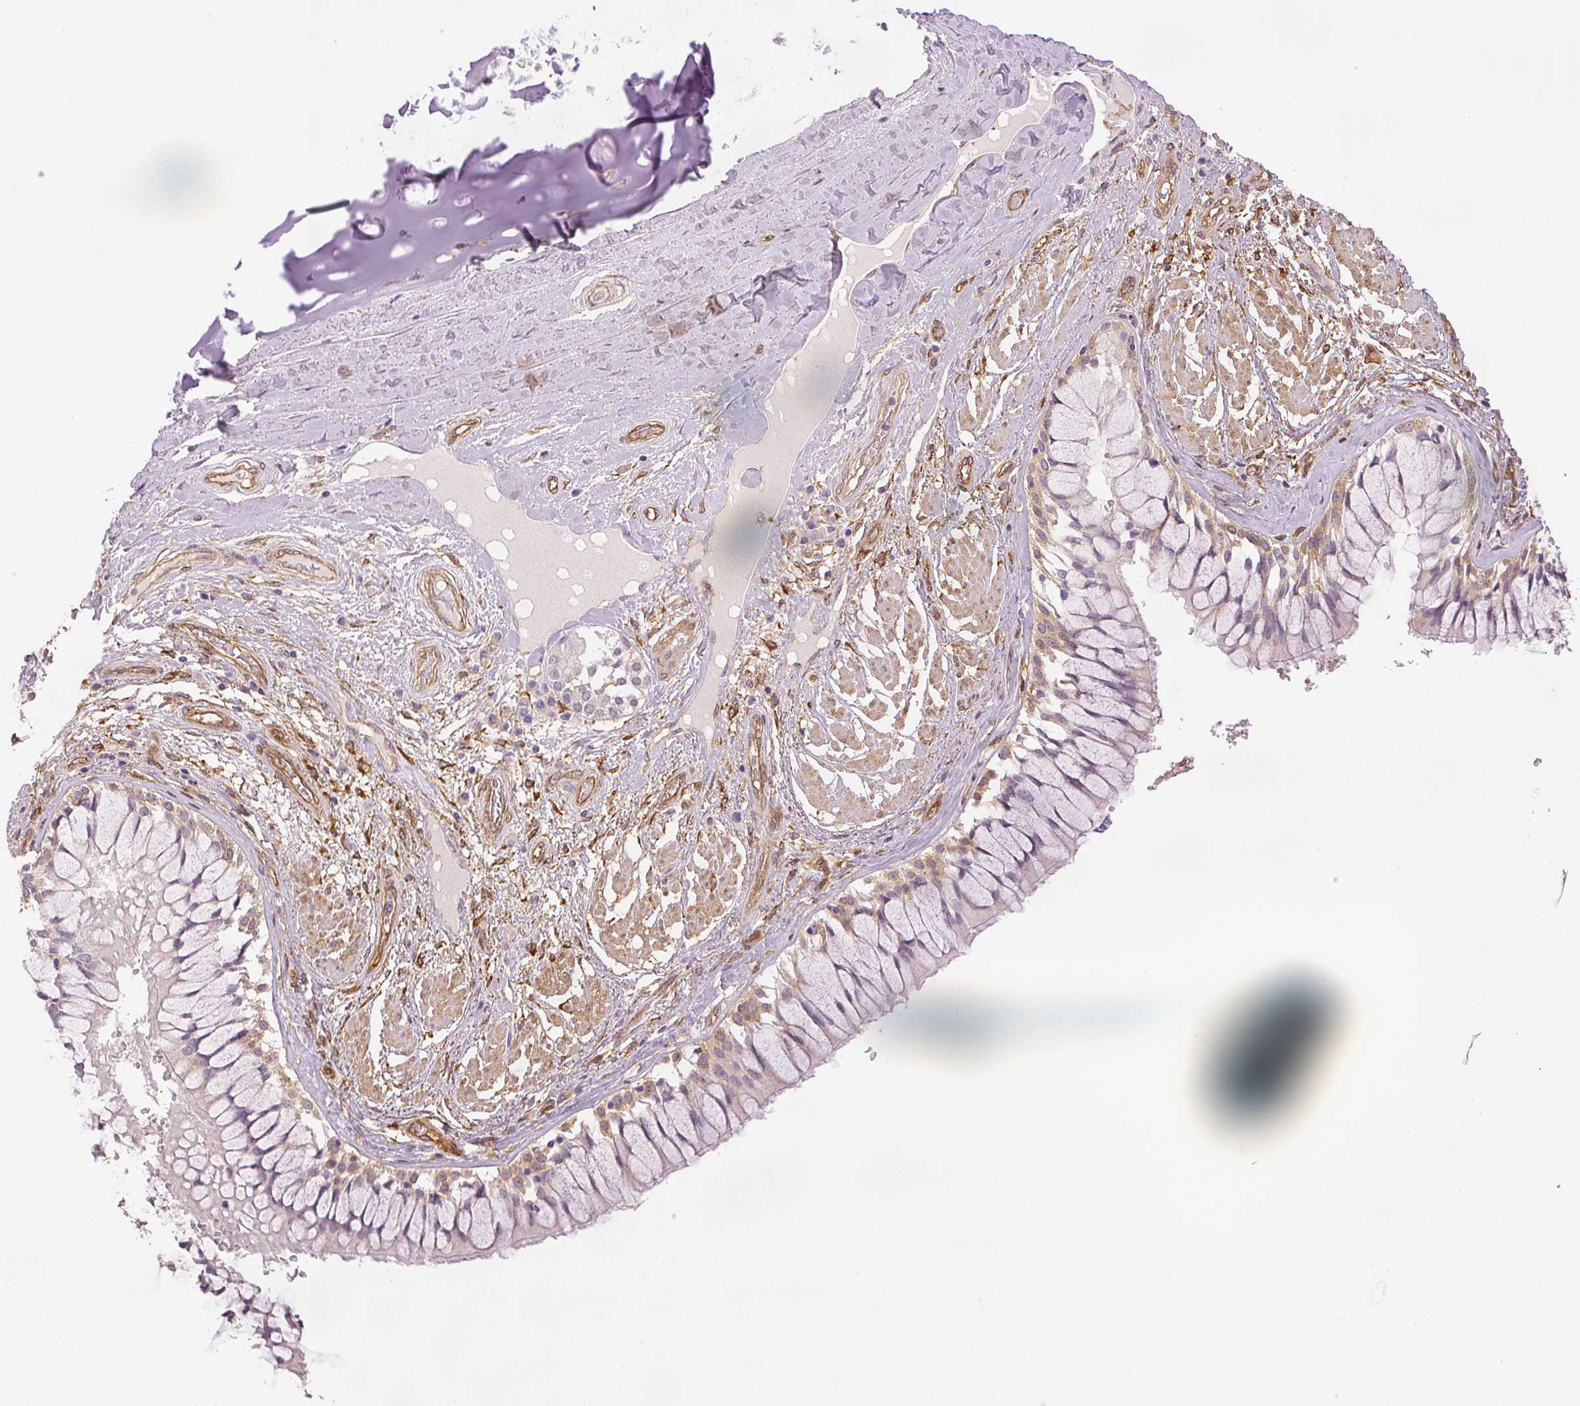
{"staining": {"intensity": "negative", "quantity": "none", "location": "none"}, "tissue": "adipose tissue", "cell_type": "Adipocytes", "image_type": "normal", "snomed": [{"axis": "morphology", "description": "Normal tissue, NOS"}, {"axis": "topography", "description": "Cartilage tissue"}, {"axis": "topography", "description": "Bronchus"}], "caption": "Immunohistochemistry histopathology image of benign adipose tissue: human adipose tissue stained with DAB shows no significant protein expression in adipocytes.", "gene": "DIAPH2", "patient": {"sex": "male", "age": 64}}